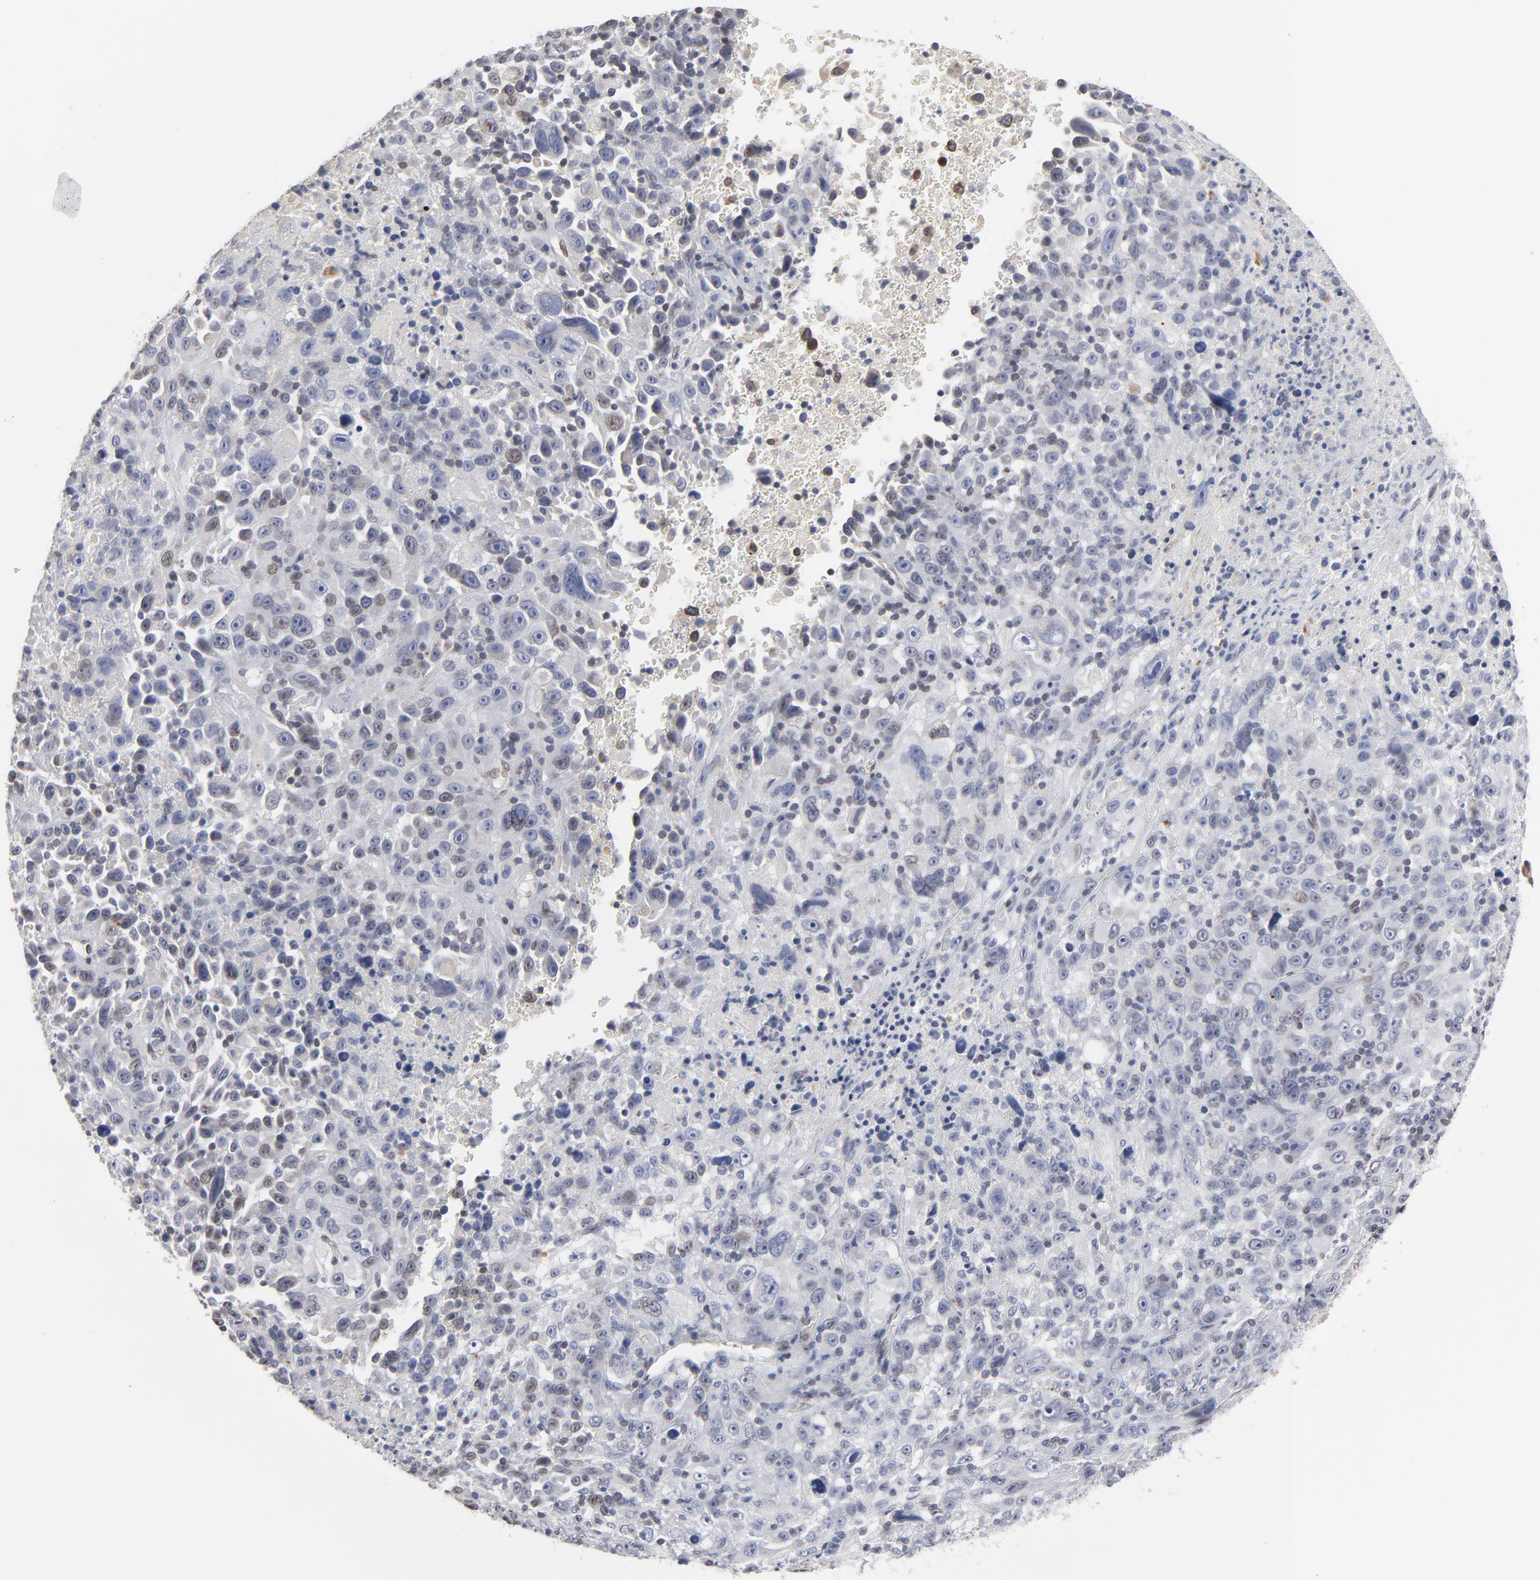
{"staining": {"intensity": "moderate", "quantity": ">75%", "location": "cytoplasmic/membranous,nuclear"}, "tissue": "melanoma", "cell_type": "Tumor cells", "image_type": "cancer", "snomed": [{"axis": "morphology", "description": "Malignant melanoma, Metastatic site"}, {"axis": "topography", "description": "Cerebral cortex"}], "caption": "This is an image of immunohistochemistry (IHC) staining of malignant melanoma (metastatic site), which shows moderate positivity in the cytoplasmic/membranous and nuclear of tumor cells.", "gene": "SYNE2", "patient": {"sex": "female", "age": 52}}